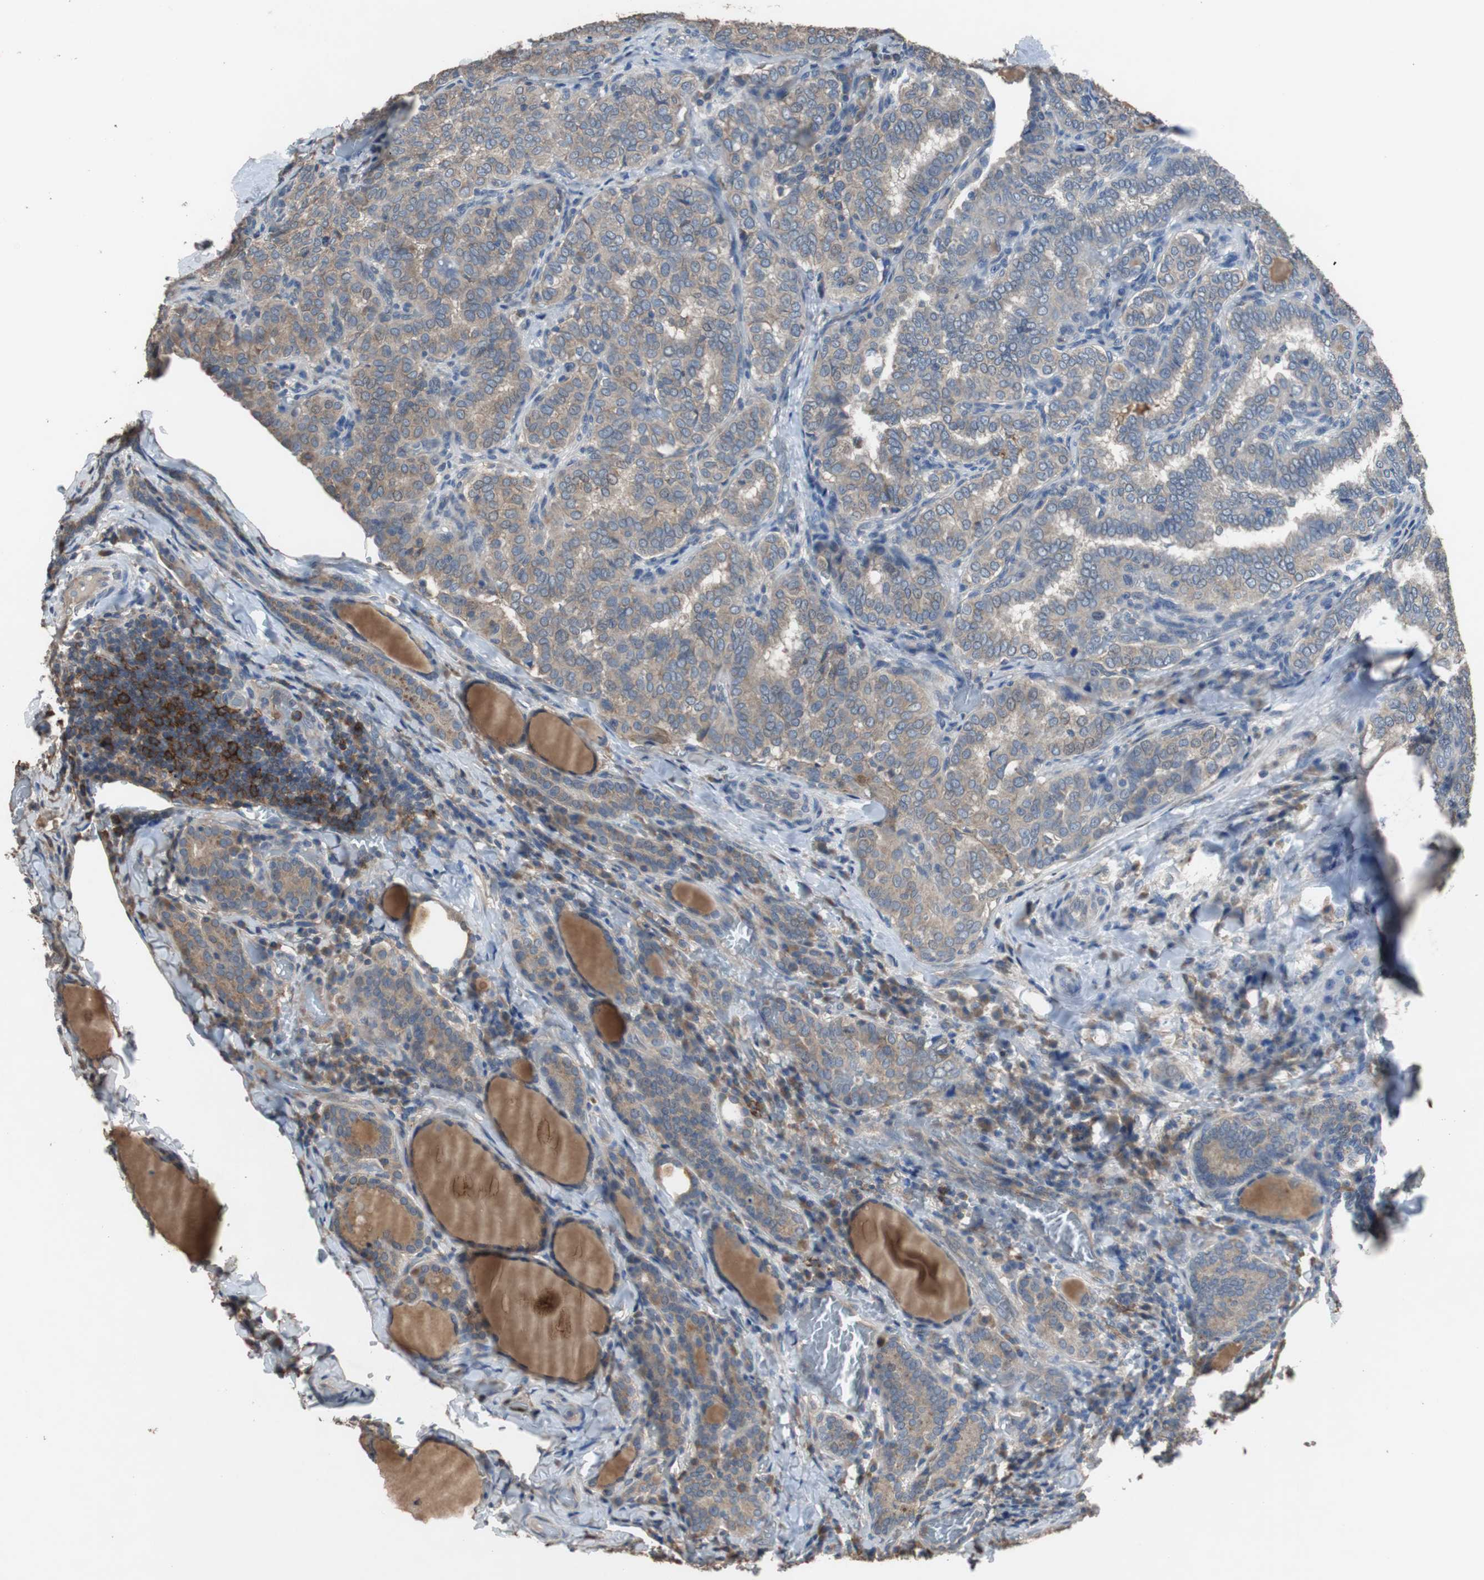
{"staining": {"intensity": "weak", "quantity": ">75%", "location": "cytoplasmic/membranous"}, "tissue": "thyroid cancer", "cell_type": "Tumor cells", "image_type": "cancer", "snomed": [{"axis": "morphology", "description": "Normal tissue, NOS"}, {"axis": "morphology", "description": "Papillary adenocarcinoma, NOS"}, {"axis": "topography", "description": "Thyroid gland"}], "caption": "Immunohistochemistry (IHC) (DAB) staining of human thyroid papillary adenocarcinoma reveals weak cytoplasmic/membranous protein expression in about >75% of tumor cells. (DAB IHC, brown staining for protein, blue staining for nuclei).", "gene": "SCIMP", "patient": {"sex": "female", "age": 30}}